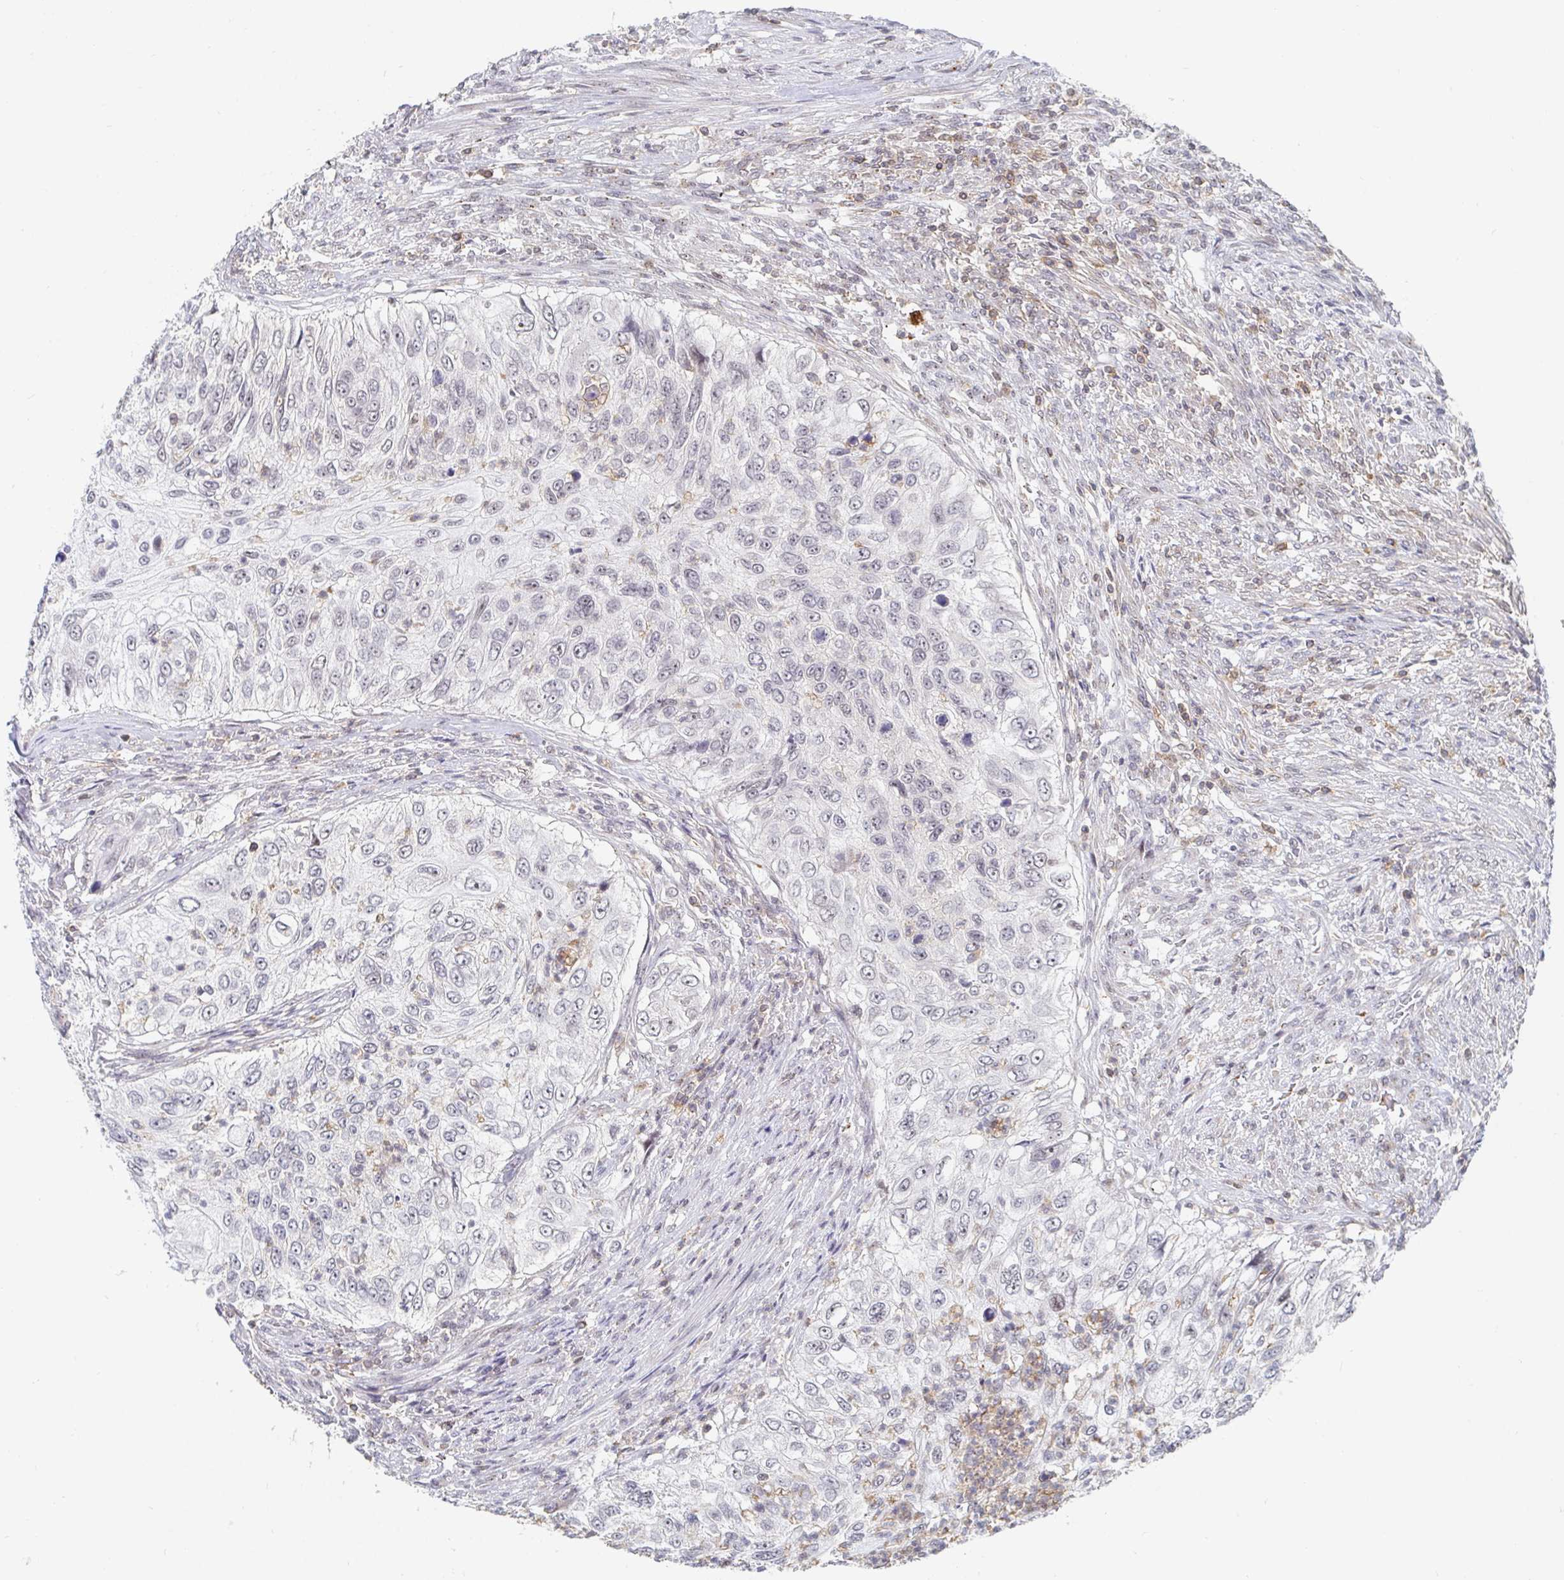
{"staining": {"intensity": "weak", "quantity": "<25%", "location": "nuclear"}, "tissue": "urothelial cancer", "cell_type": "Tumor cells", "image_type": "cancer", "snomed": [{"axis": "morphology", "description": "Urothelial carcinoma, High grade"}, {"axis": "topography", "description": "Urinary bladder"}], "caption": "This is an immunohistochemistry image of human high-grade urothelial carcinoma. There is no expression in tumor cells.", "gene": "CHD2", "patient": {"sex": "female", "age": 60}}